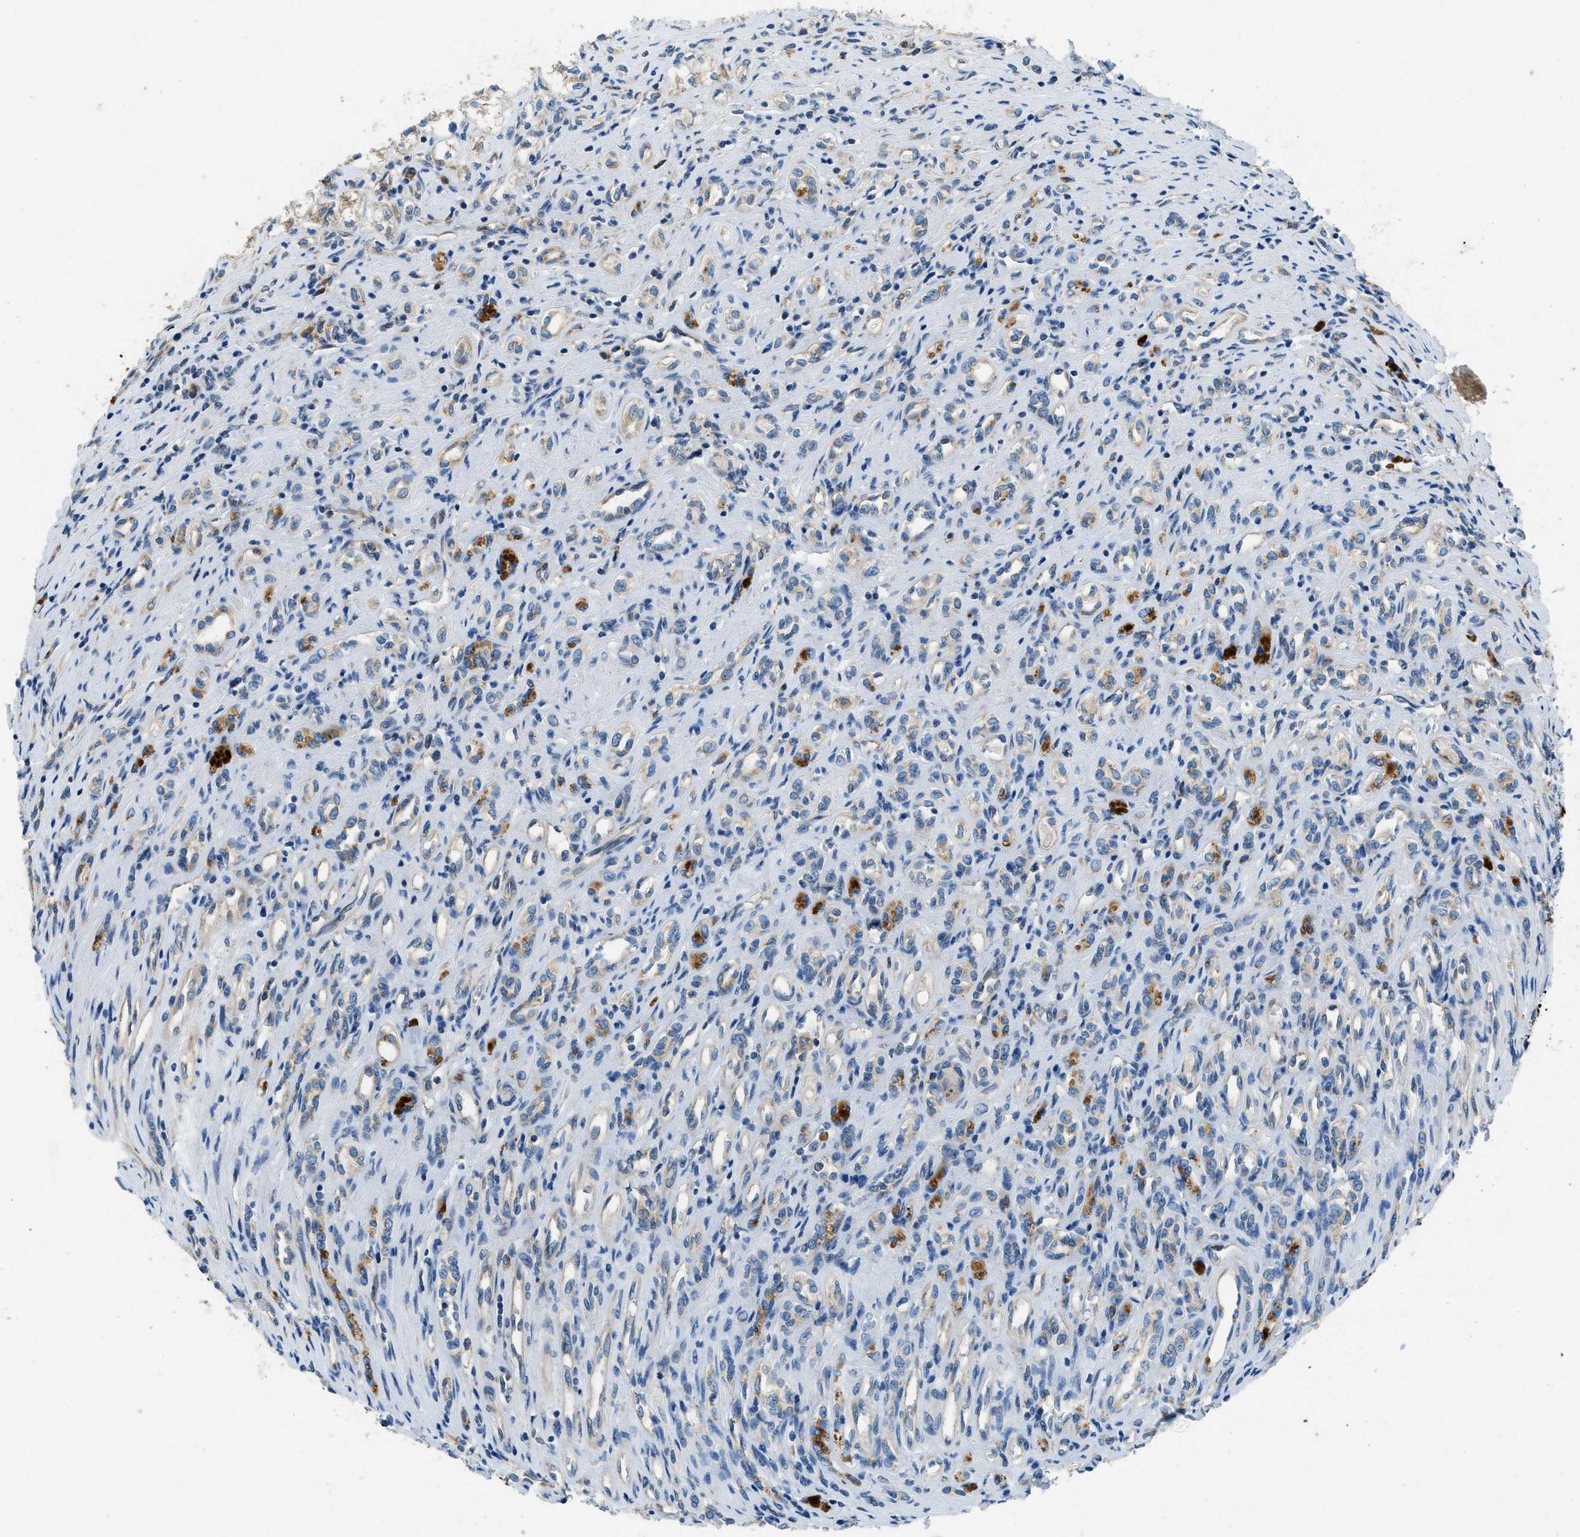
{"staining": {"intensity": "negative", "quantity": "none", "location": "none"}, "tissue": "renal cancer", "cell_type": "Tumor cells", "image_type": "cancer", "snomed": [{"axis": "morphology", "description": "Adenocarcinoma, NOS"}, {"axis": "topography", "description": "Kidney"}], "caption": "The immunohistochemistry micrograph has no significant staining in tumor cells of renal adenocarcinoma tissue.", "gene": "GIMAP8", "patient": {"sex": "female", "age": 70}}